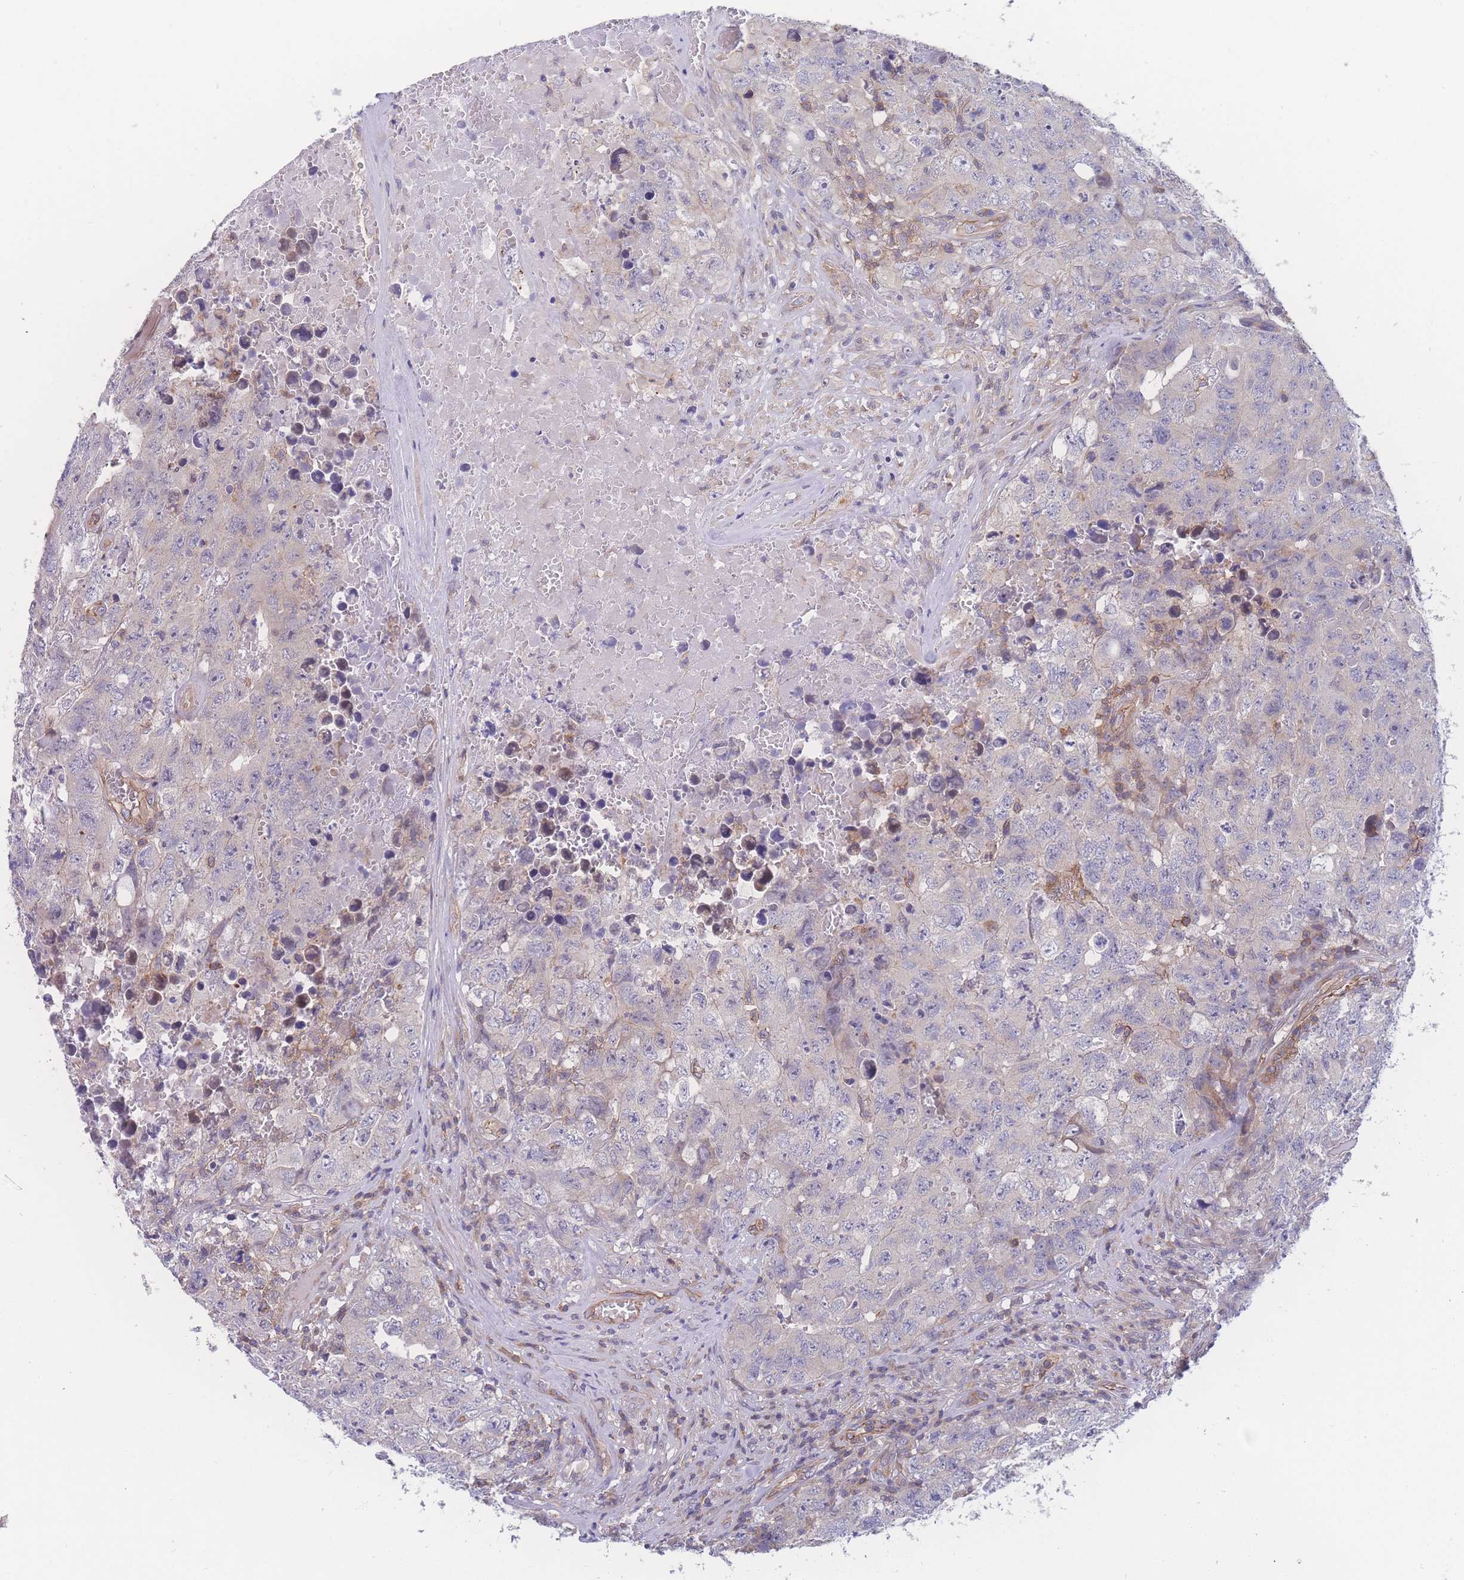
{"staining": {"intensity": "negative", "quantity": "none", "location": "none"}, "tissue": "testis cancer", "cell_type": "Tumor cells", "image_type": "cancer", "snomed": [{"axis": "morphology", "description": "Carcinoma, Embryonal, NOS"}, {"axis": "topography", "description": "Testis"}], "caption": "DAB immunohistochemical staining of testis cancer (embryonal carcinoma) shows no significant staining in tumor cells.", "gene": "CFAP97", "patient": {"sex": "male", "age": 31}}